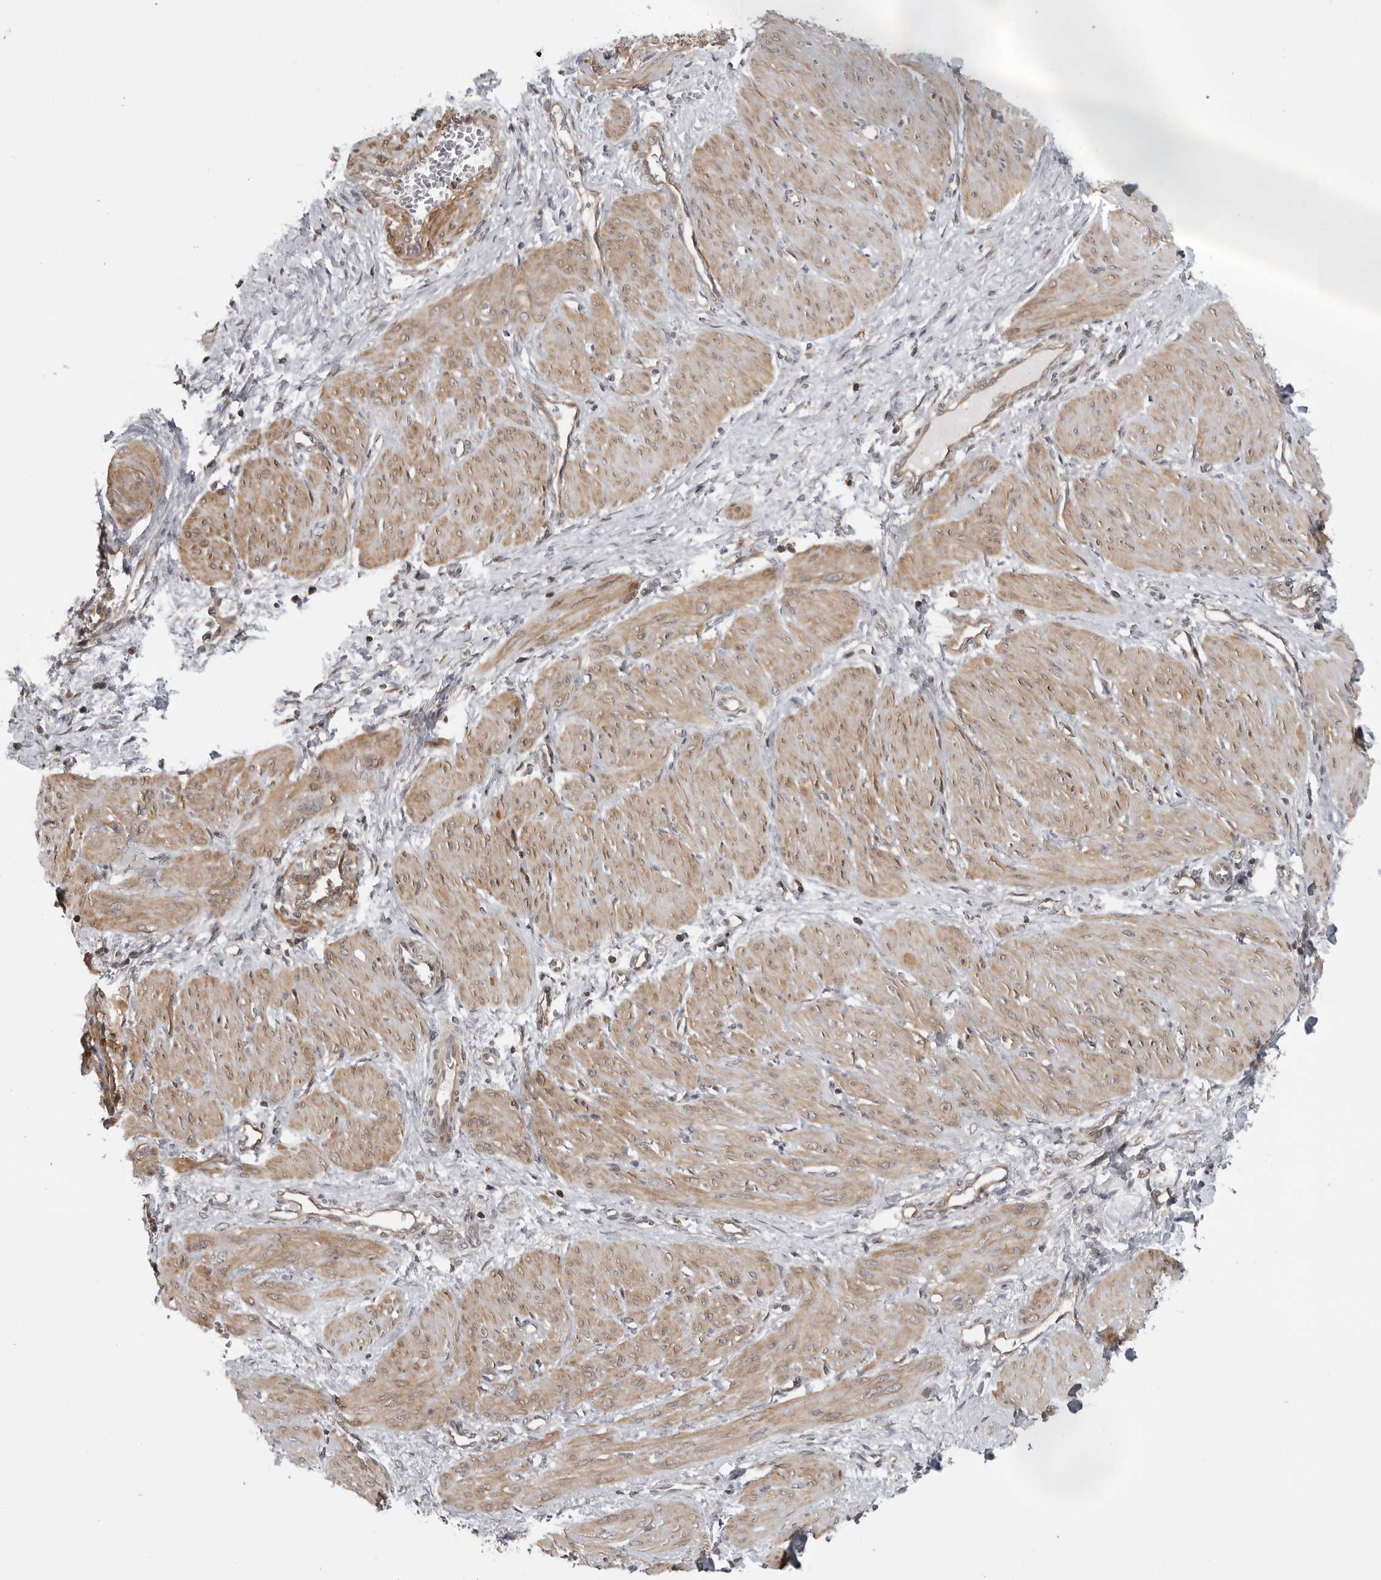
{"staining": {"intensity": "moderate", "quantity": ">75%", "location": "cytoplasmic/membranous"}, "tissue": "smooth muscle", "cell_type": "Smooth muscle cells", "image_type": "normal", "snomed": [{"axis": "morphology", "description": "Normal tissue, NOS"}, {"axis": "topography", "description": "Endometrium"}], "caption": "Smooth muscle stained for a protein (brown) reveals moderate cytoplasmic/membranous positive positivity in about >75% of smooth muscle cells.", "gene": "LRRC45", "patient": {"sex": "female", "age": 33}}